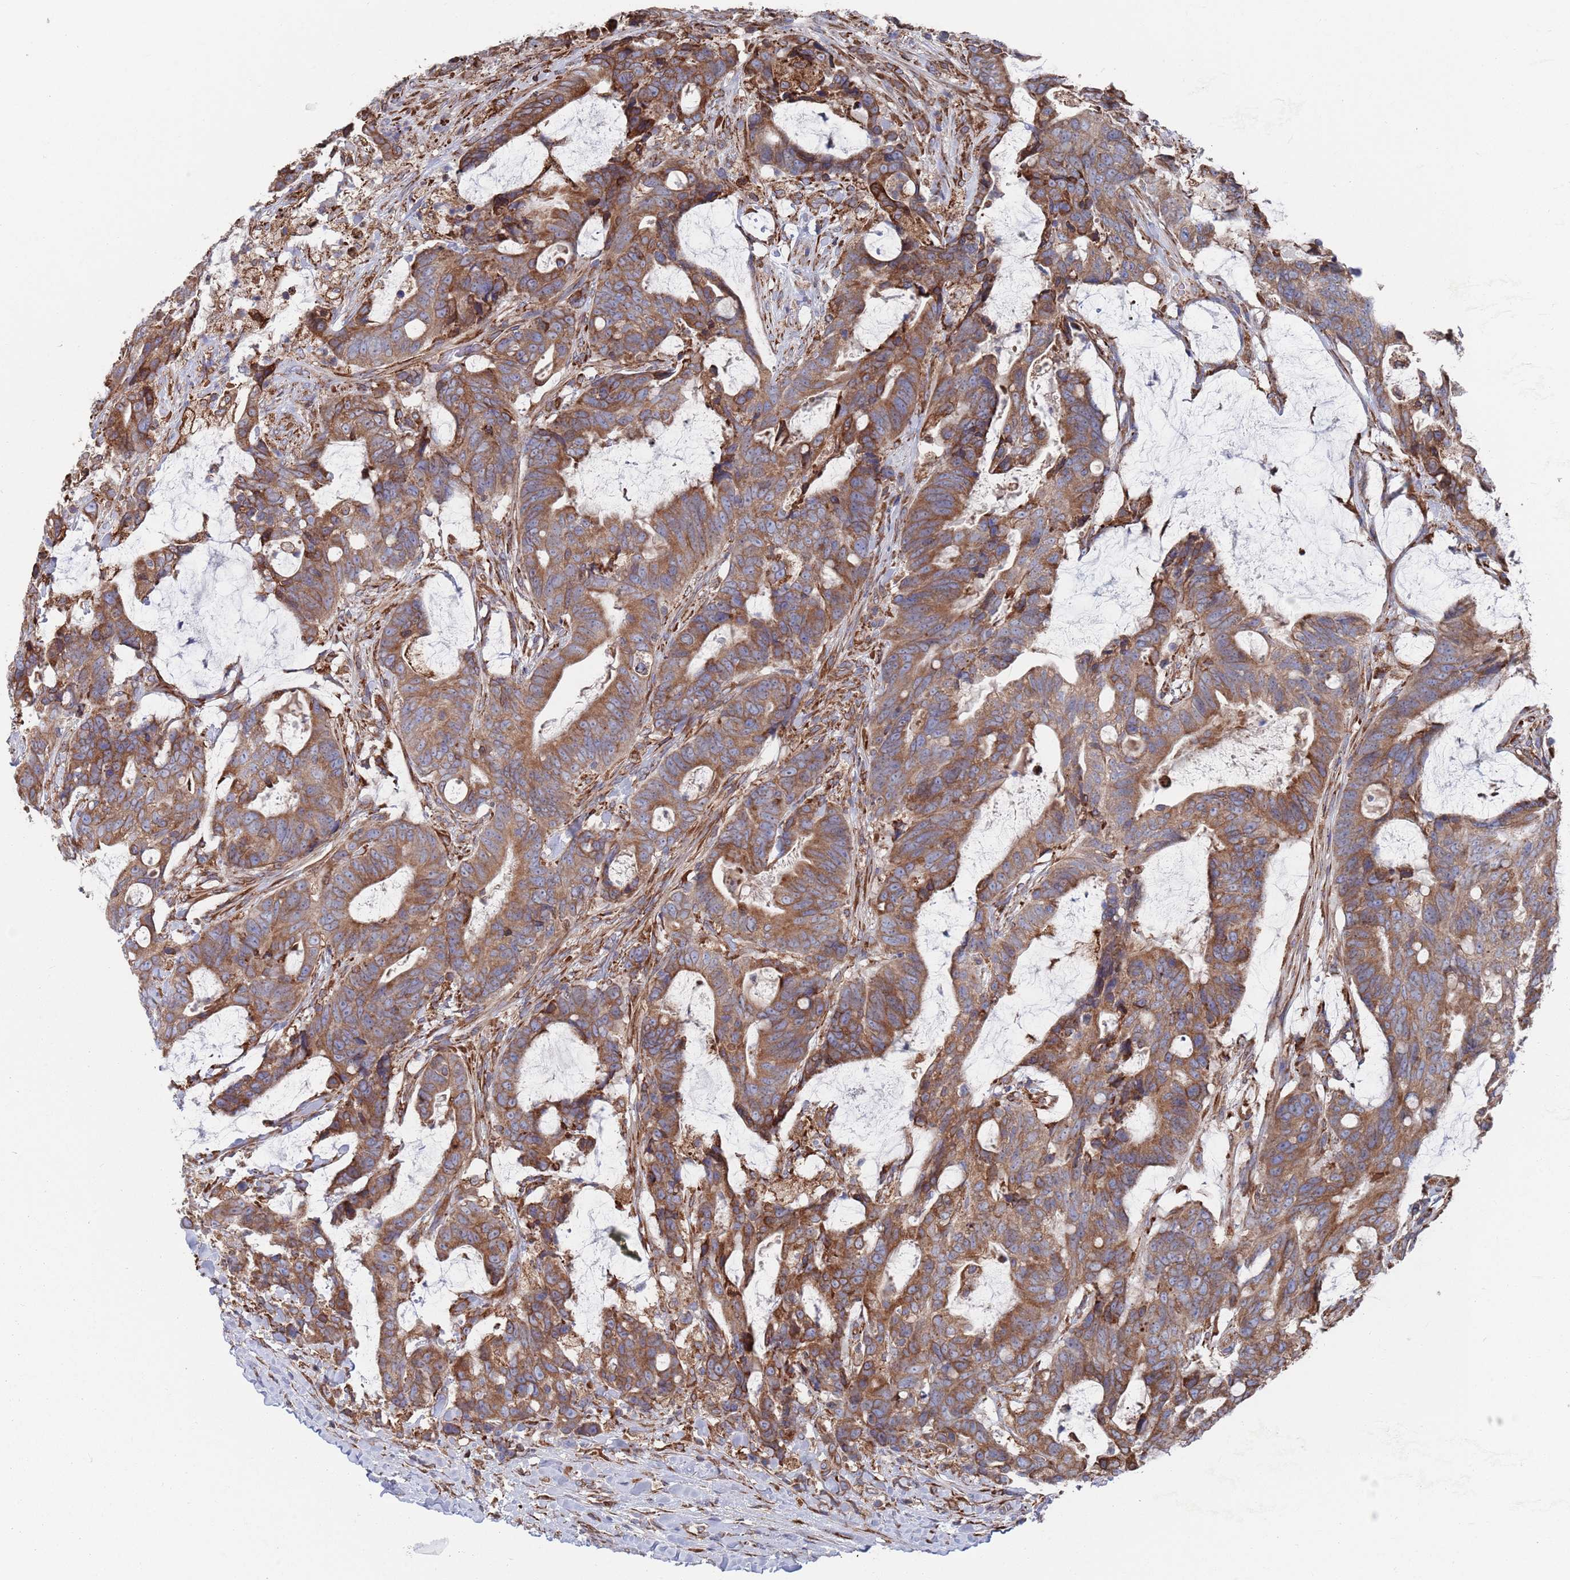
{"staining": {"intensity": "moderate", "quantity": ">75%", "location": "cytoplasmic/membranous"}, "tissue": "colorectal cancer", "cell_type": "Tumor cells", "image_type": "cancer", "snomed": [{"axis": "morphology", "description": "Adenocarcinoma, NOS"}, {"axis": "topography", "description": "Colon"}], "caption": "Adenocarcinoma (colorectal) stained with a protein marker displays moderate staining in tumor cells.", "gene": "GID8", "patient": {"sex": "female", "age": 82}}